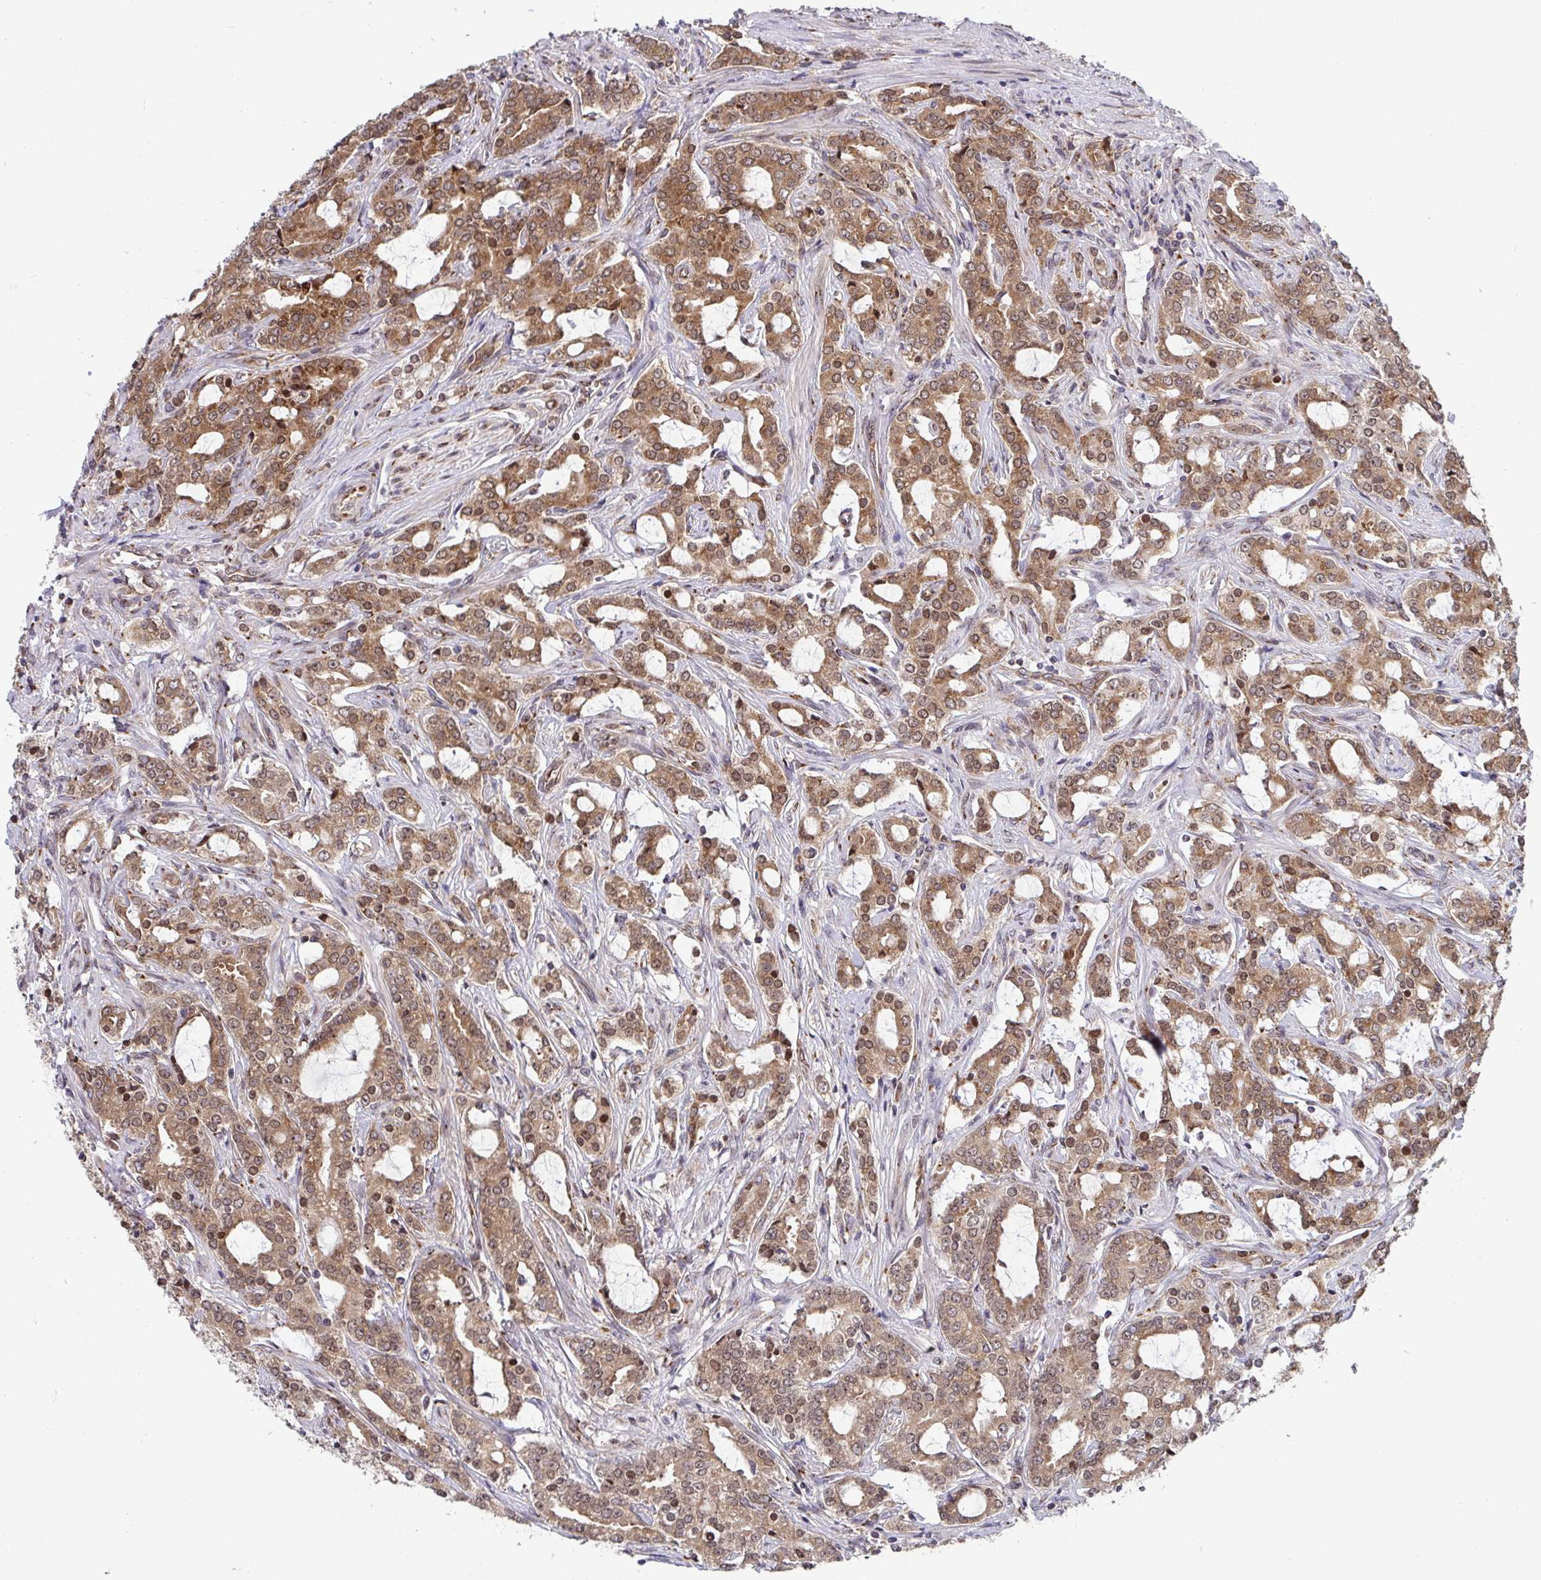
{"staining": {"intensity": "moderate", "quantity": ">75%", "location": "cytoplasmic/membranous,nuclear"}, "tissue": "prostate cancer", "cell_type": "Tumor cells", "image_type": "cancer", "snomed": [{"axis": "morphology", "description": "Adenocarcinoma, Medium grade"}, {"axis": "topography", "description": "Prostate"}], "caption": "The immunohistochemical stain labels moderate cytoplasmic/membranous and nuclear positivity in tumor cells of adenocarcinoma (medium-grade) (prostate) tissue.", "gene": "ATP5MJ", "patient": {"sex": "male", "age": 57}}